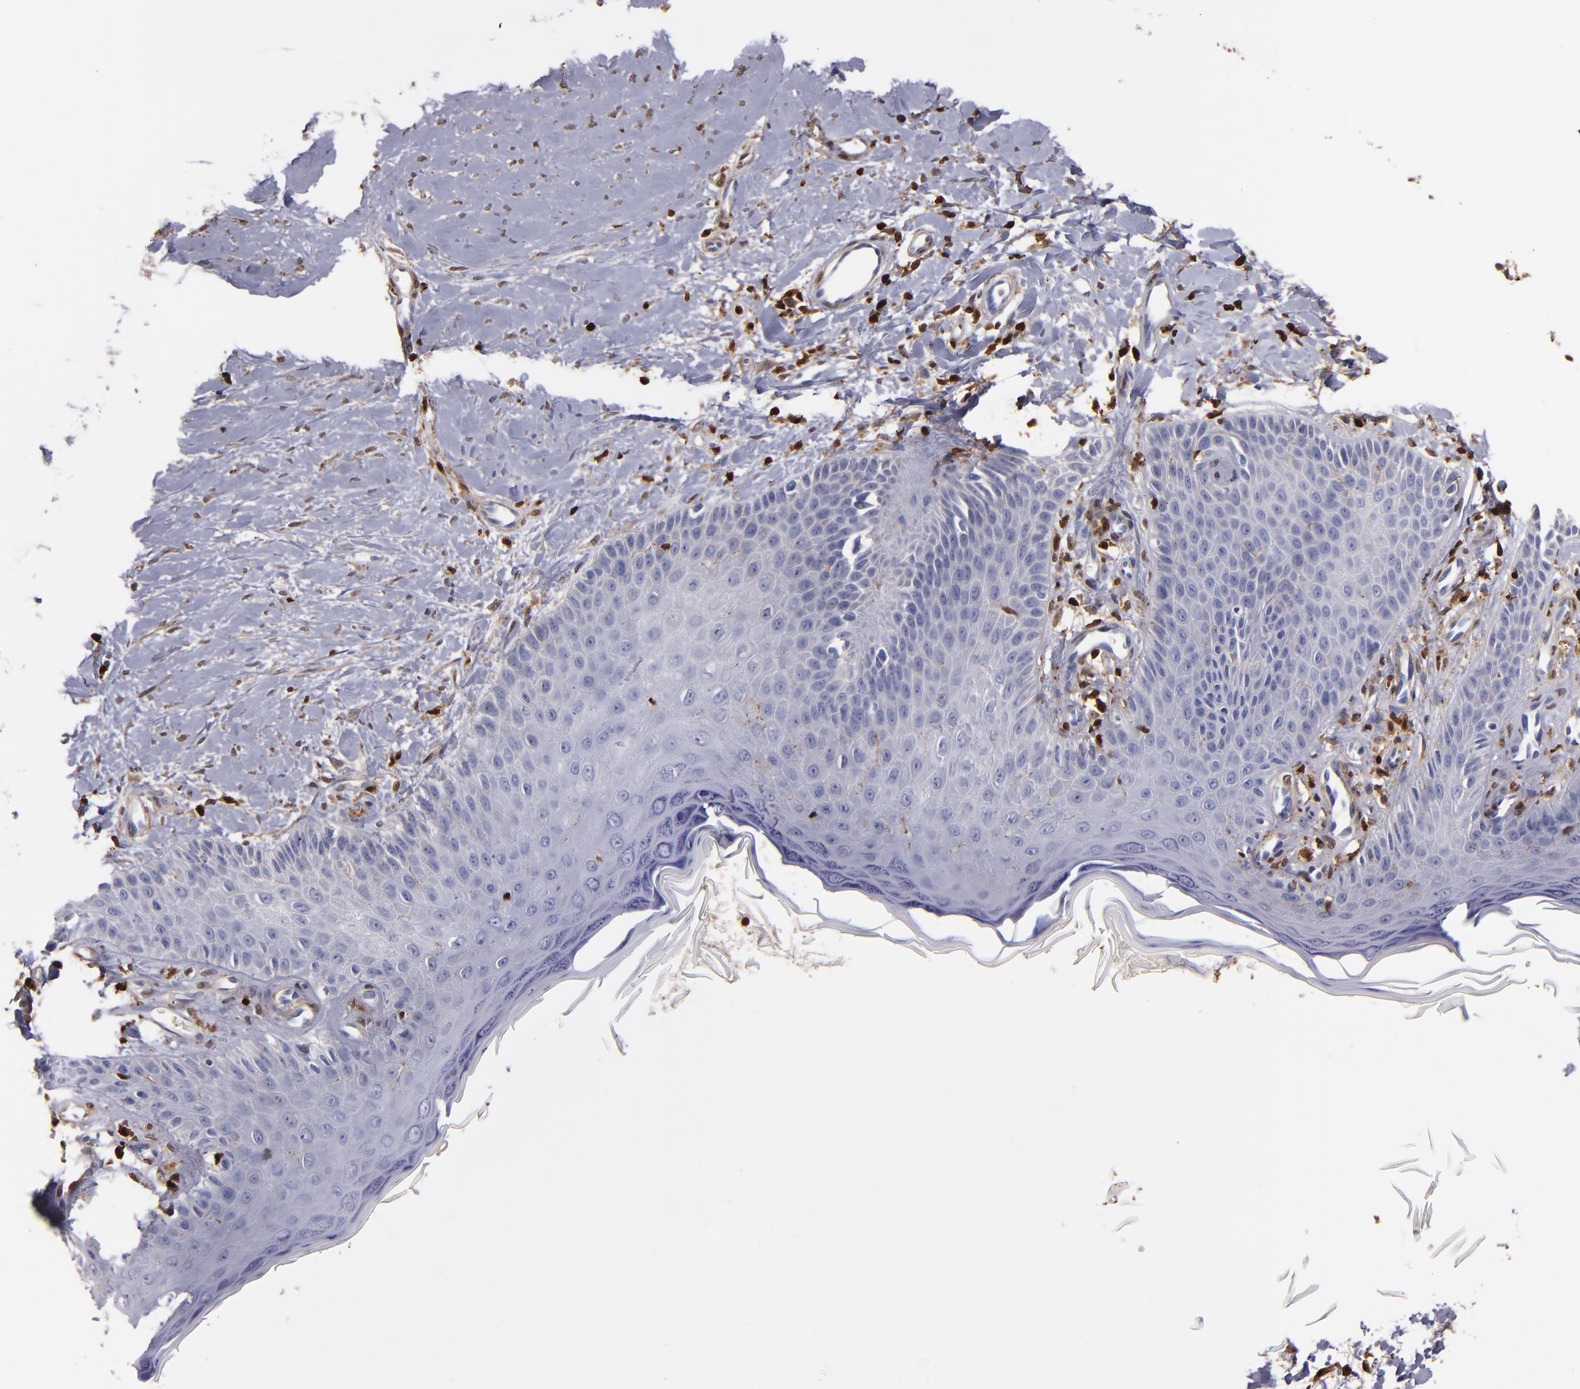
{"staining": {"intensity": "negative", "quantity": "none", "location": "none"}, "tissue": "skin cancer", "cell_type": "Tumor cells", "image_type": "cancer", "snomed": [{"axis": "morphology", "description": "Squamous cell carcinoma, NOS"}, {"axis": "topography", "description": "Skin"}], "caption": "This is a histopathology image of immunohistochemistry staining of skin cancer (squamous cell carcinoma), which shows no expression in tumor cells. The staining was performed using DAB (3,3'-diaminobenzidine) to visualize the protein expression in brown, while the nuclei were stained in blue with hematoxylin (Magnification: 20x).", "gene": "S100A4", "patient": {"sex": "female", "age": 40}}